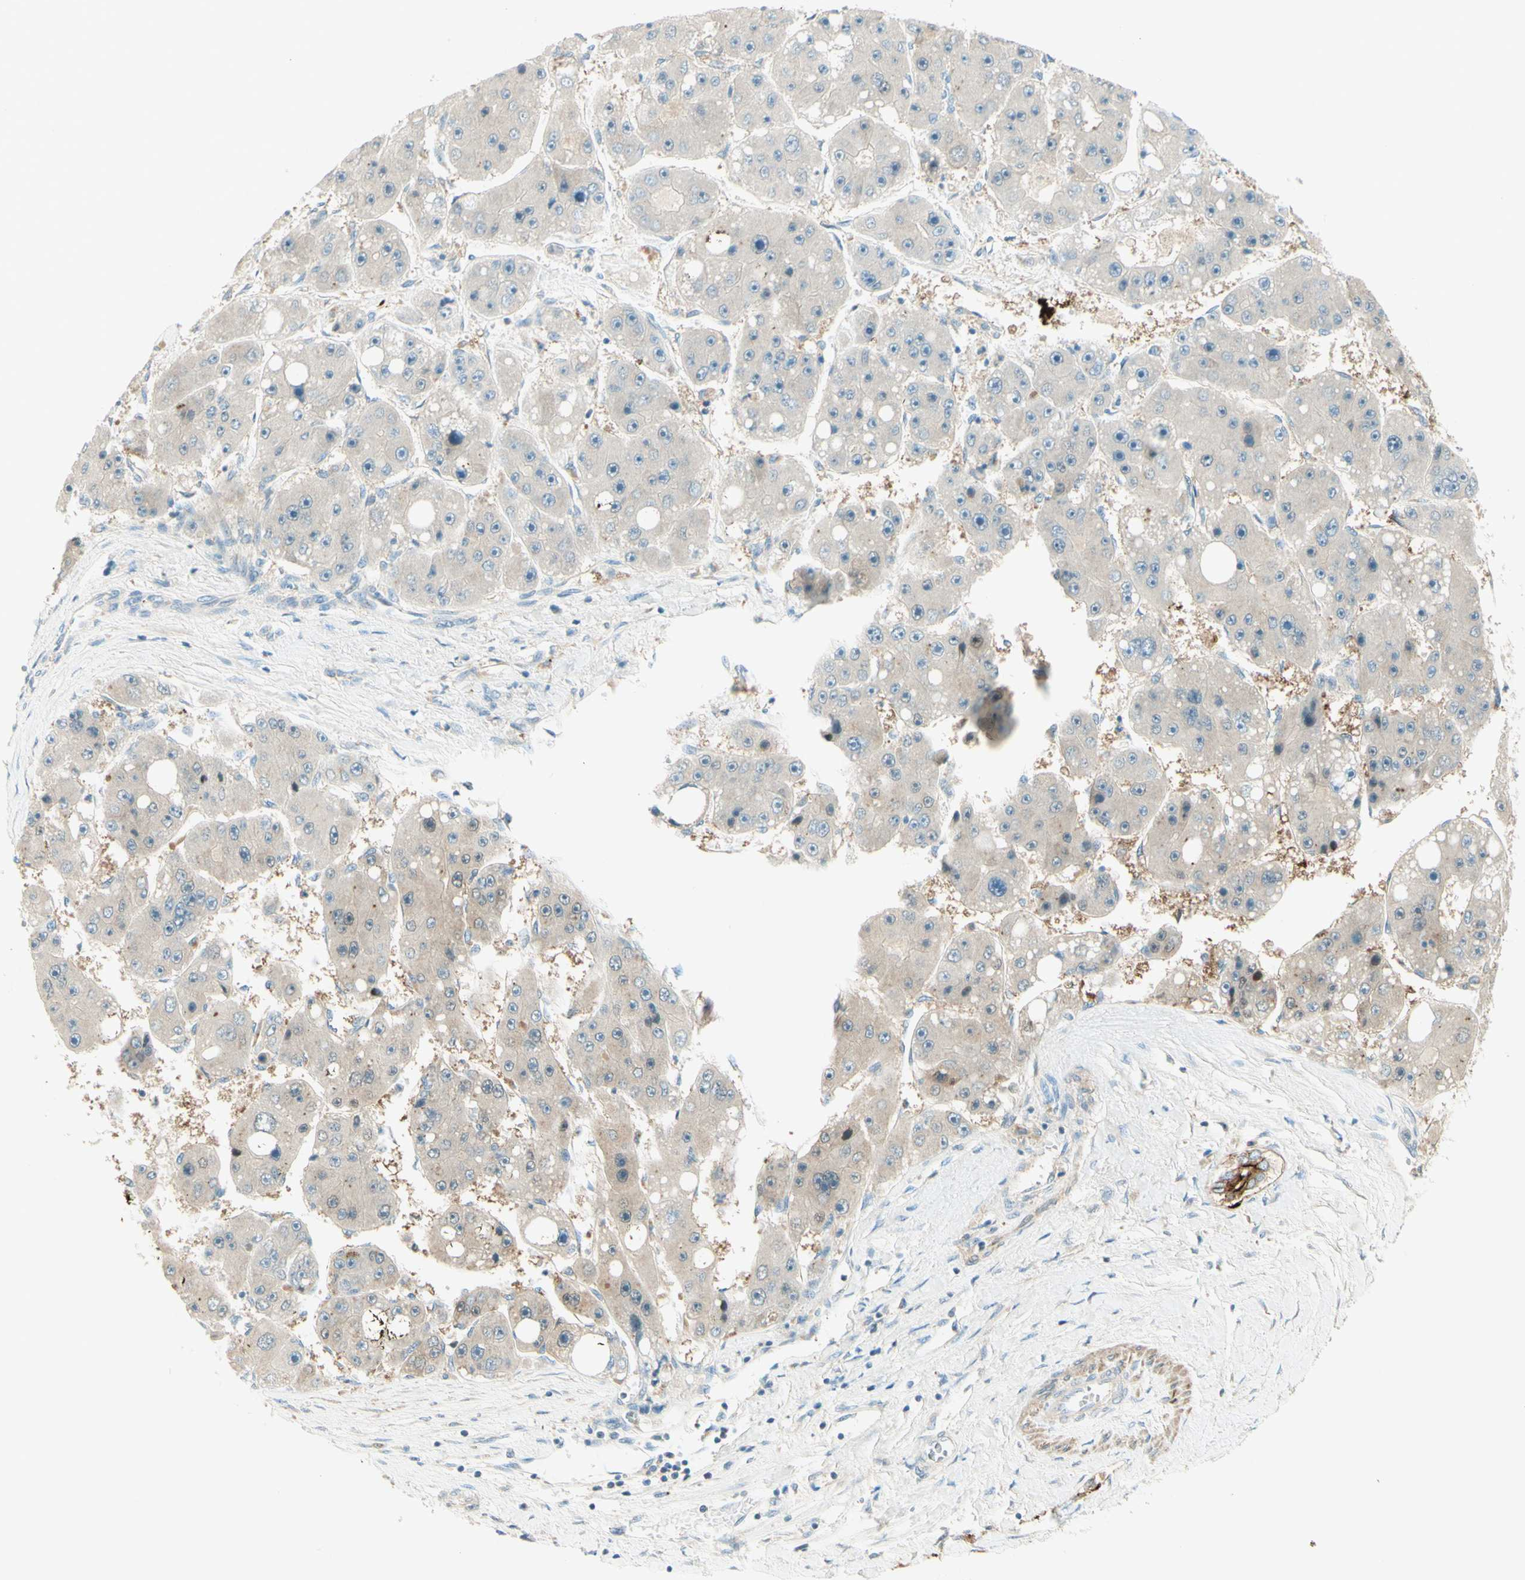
{"staining": {"intensity": "negative", "quantity": "none", "location": "none"}, "tissue": "liver cancer", "cell_type": "Tumor cells", "image_type": "cancer", "snomed": [{"axis": "morphology", "description": "Carcinoma, Hepatocellular, NOS"}, {"axis": "topography", "description": "Liver"}], "caption": "The immunohistochemistry (IHC) photomicrograph has no significant positivity in tumor cells of liver cancer tissue. (Brightfield microscopy of DAB immunohistochemistry at high magnification).", "gene": "PROM1", "patient": {"sex": "female", "age": 61}}